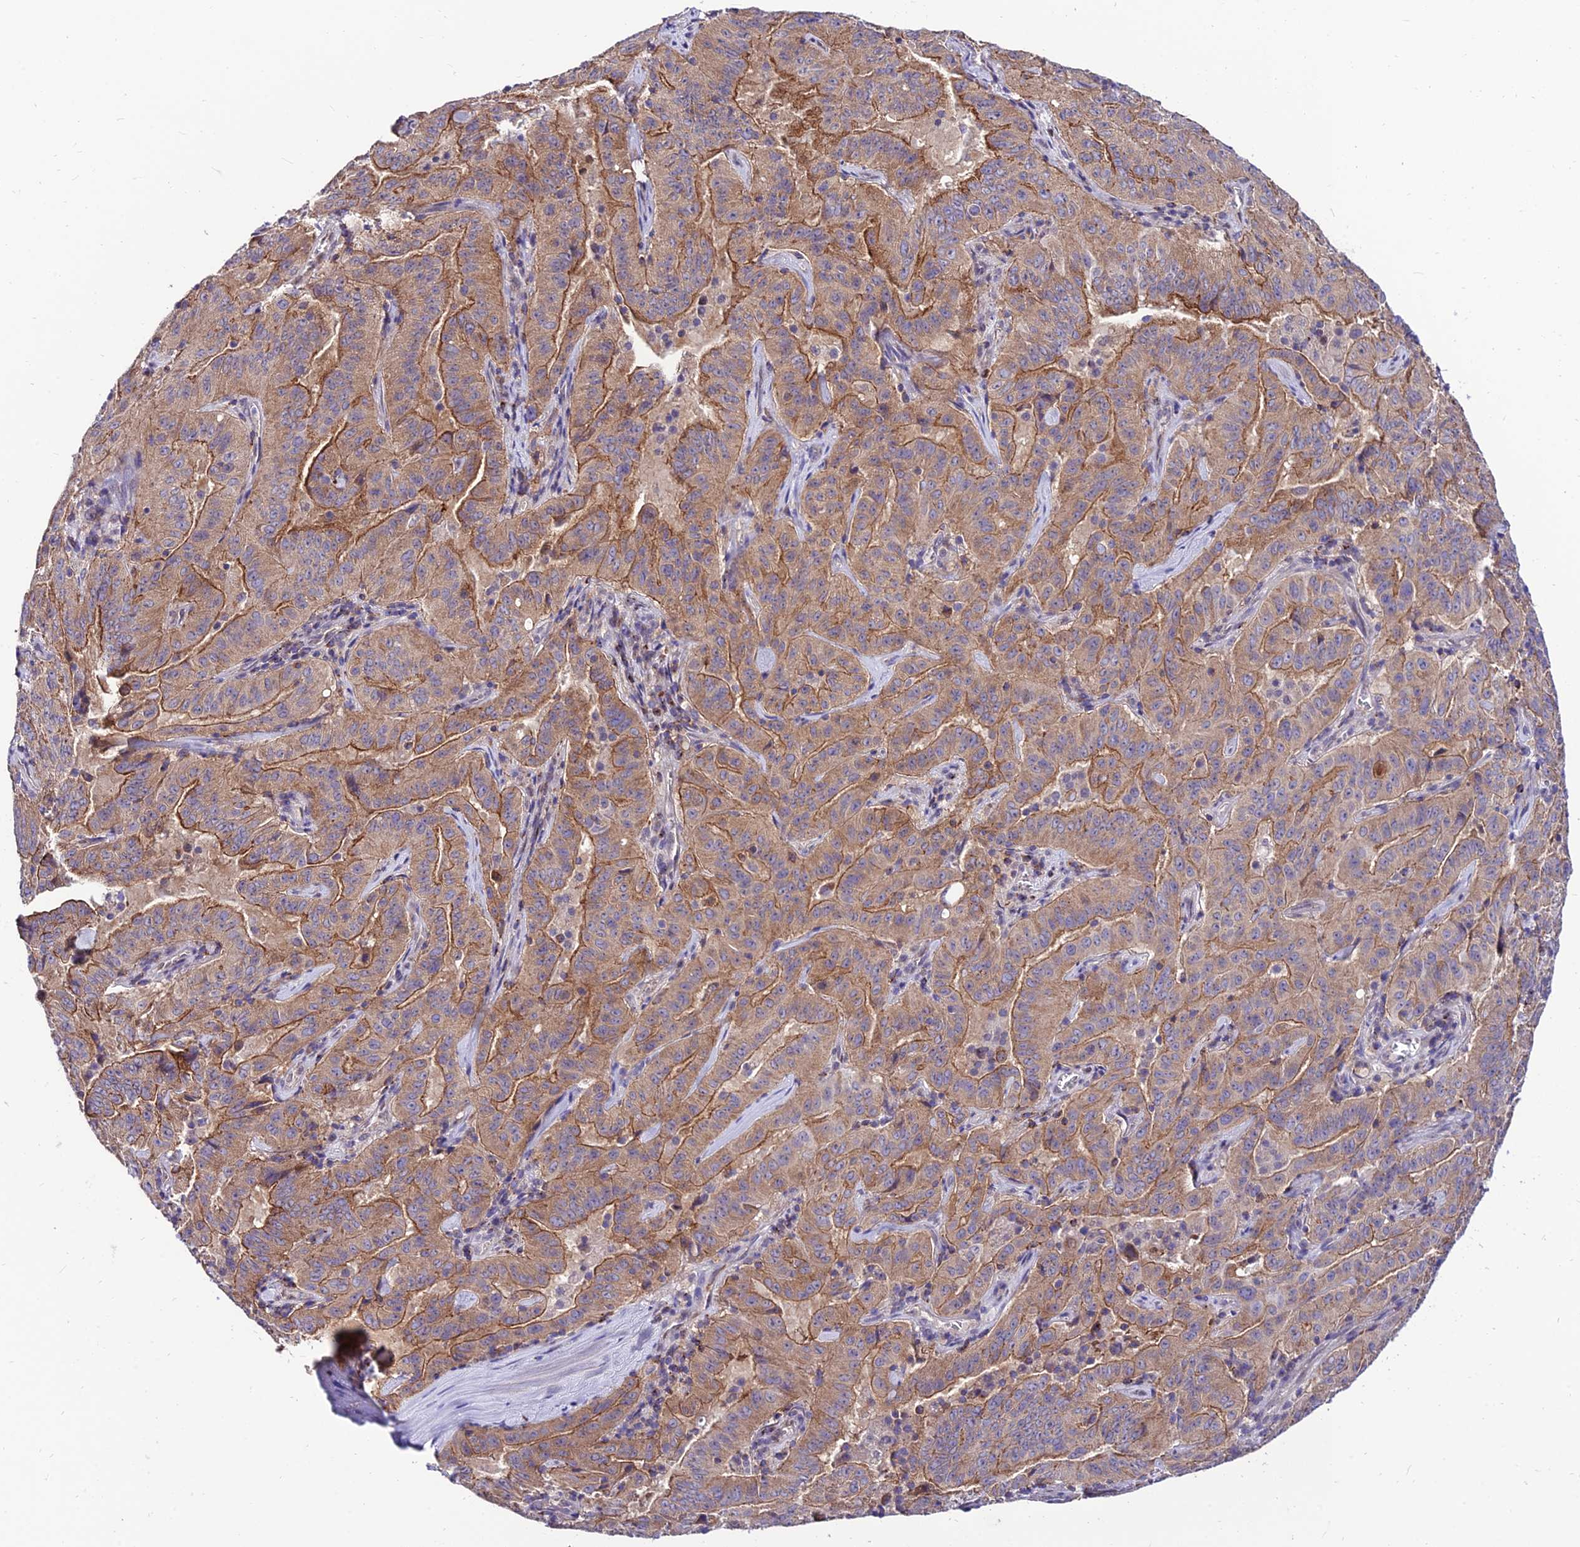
{"staining": {"intensity": "moderate", "quantity": ">75%", "location": "cytoplasmic/membranous"}, "tissue": "pancreatic cancer", "cell_type": "Tumor cells", "image_type": "cancer", "snomed": [{"axis": "morphology", "description": "Adenocarcinoma, NOS"}, {"axis": "topography", "description": "Pancreas"}], "caption": "Protein expression analysis of adenocarcinoma (pancreatic) displays moderate cytoplasmic/membranous staining in approximately >75% of tumor cells.", "gene": "C6orf132", "patient": {"sex": "male", "age": 63}}